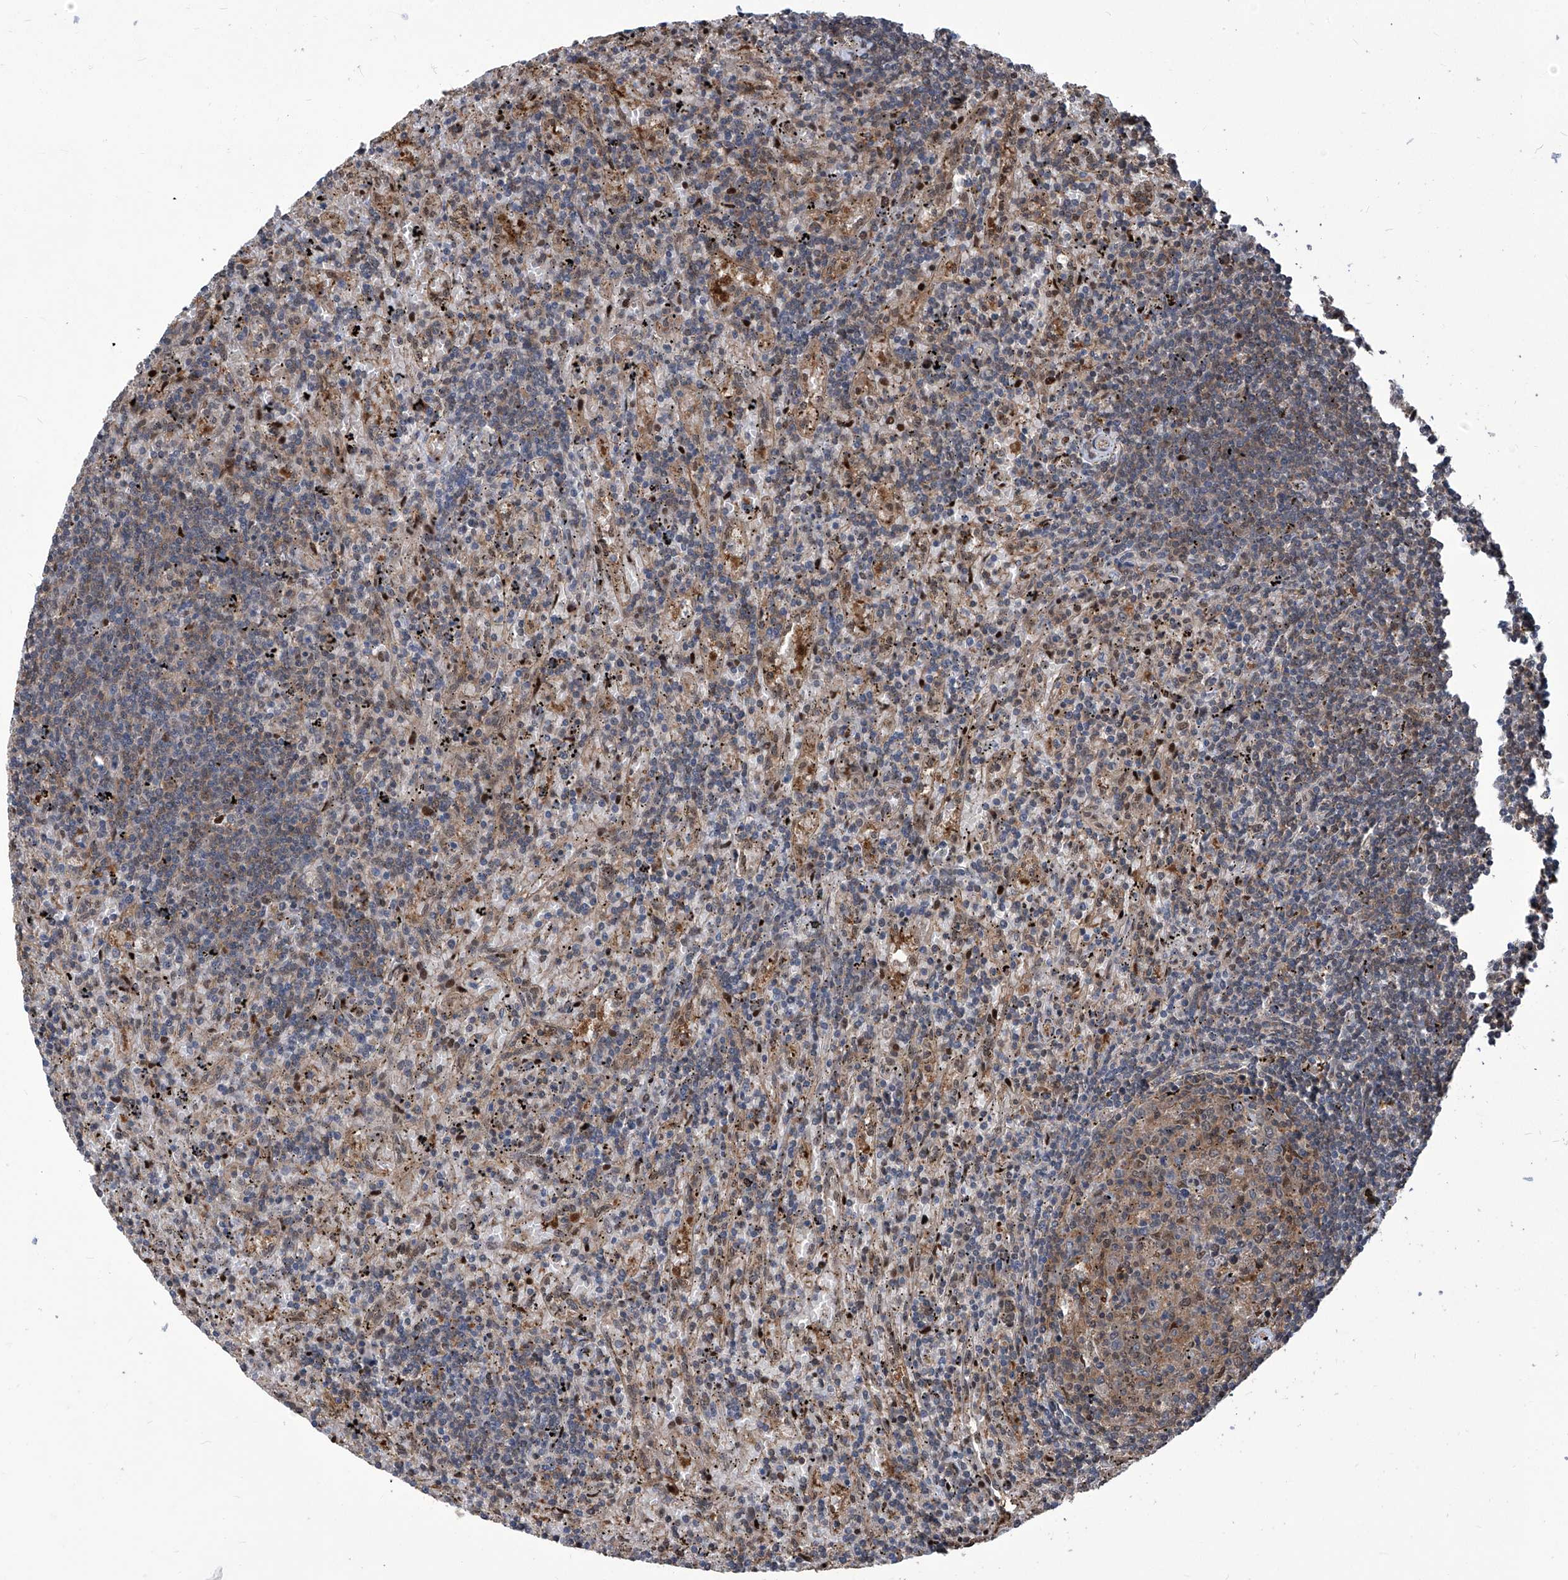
{"staining": {"intensity": "weak", "quantity": "25%-75%", "location": "cytoplasmic/membranous"}, "tissue": "lymphoma", "cell_type": "Tumor cells", "image_type": "cancer", "snomed": [{"axis": "morphology", "description": "Malignant lymphoma, non-Hodgkin's type, Low grade"}, {"axis": "topography", "description": "Spleen"}], "caption": "Brown immunohistochemical staining in human low-grade malignant lymphoma, non-Hodgkin's type exhibits weak cytoplasmic/membranous expression in about 25%-75% of tumor cells. (Stains: DAB (3,3'-diaminobenzidine) in brown, nuclei in blue, Microscopy: brightfield microscopy at high magnification).", "gene": "PSMB1", "patient": {"sex": "male", "age": 76}}